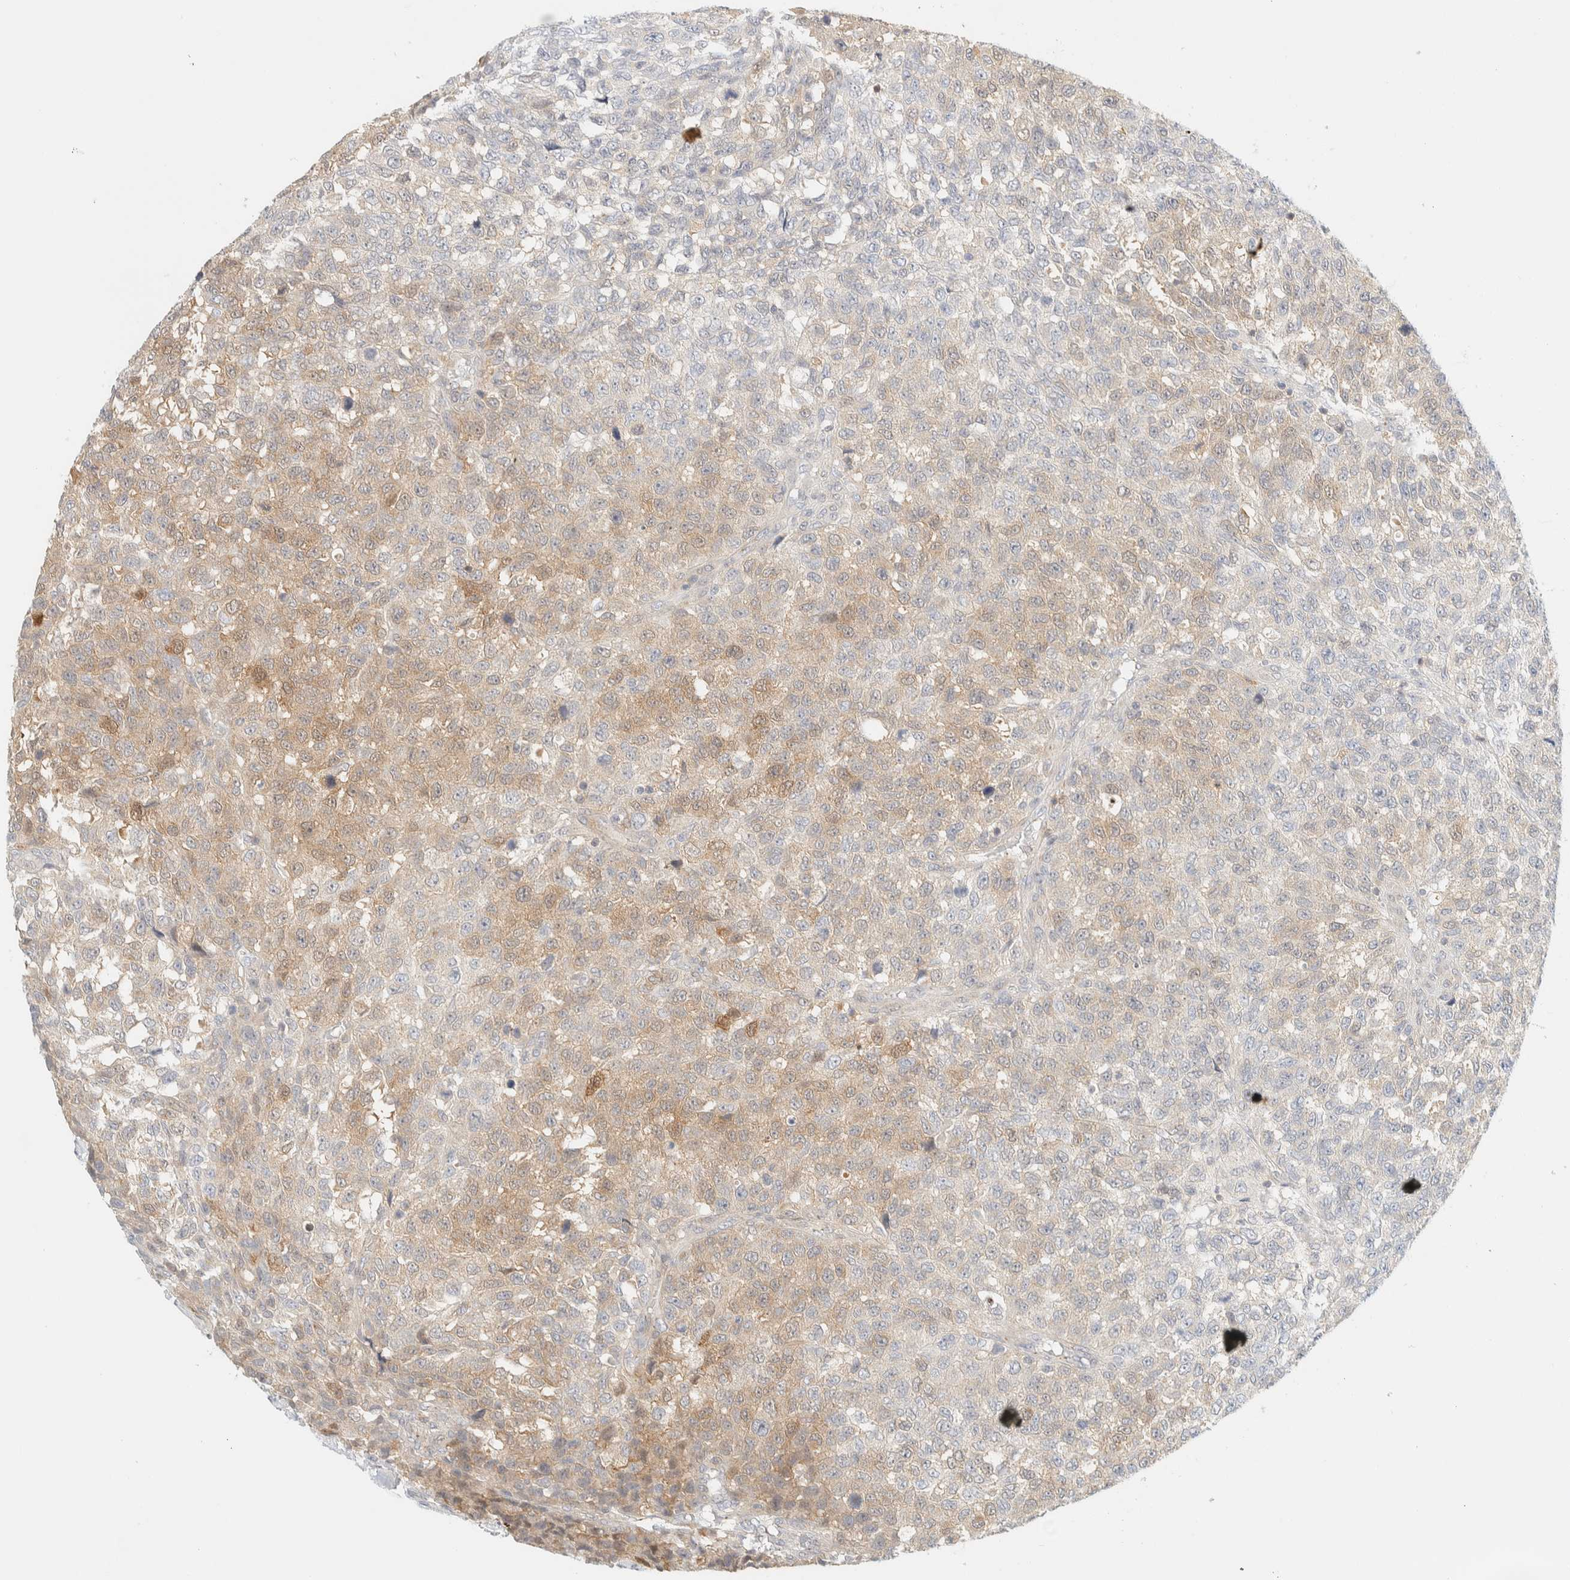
{"staining": {"intensity": "weak", "quantity": "25%-75%", "location": "cytoplasmic/membranous"}, "tissue": "testis cancer", "cell_type": "Tumor cells", "image_type": "cancer", "snomed": [{"axis": "morphology", "description": "Seminoma, NOS"}, {"axis": "topography", "description": "Testis"}], "caption": "Human testis cancer (seminoma) stained with a protein marker shows weak staining in tumor cells.", "gene": "PCYT2", "patient": {"sex": "male", "age": 59}}